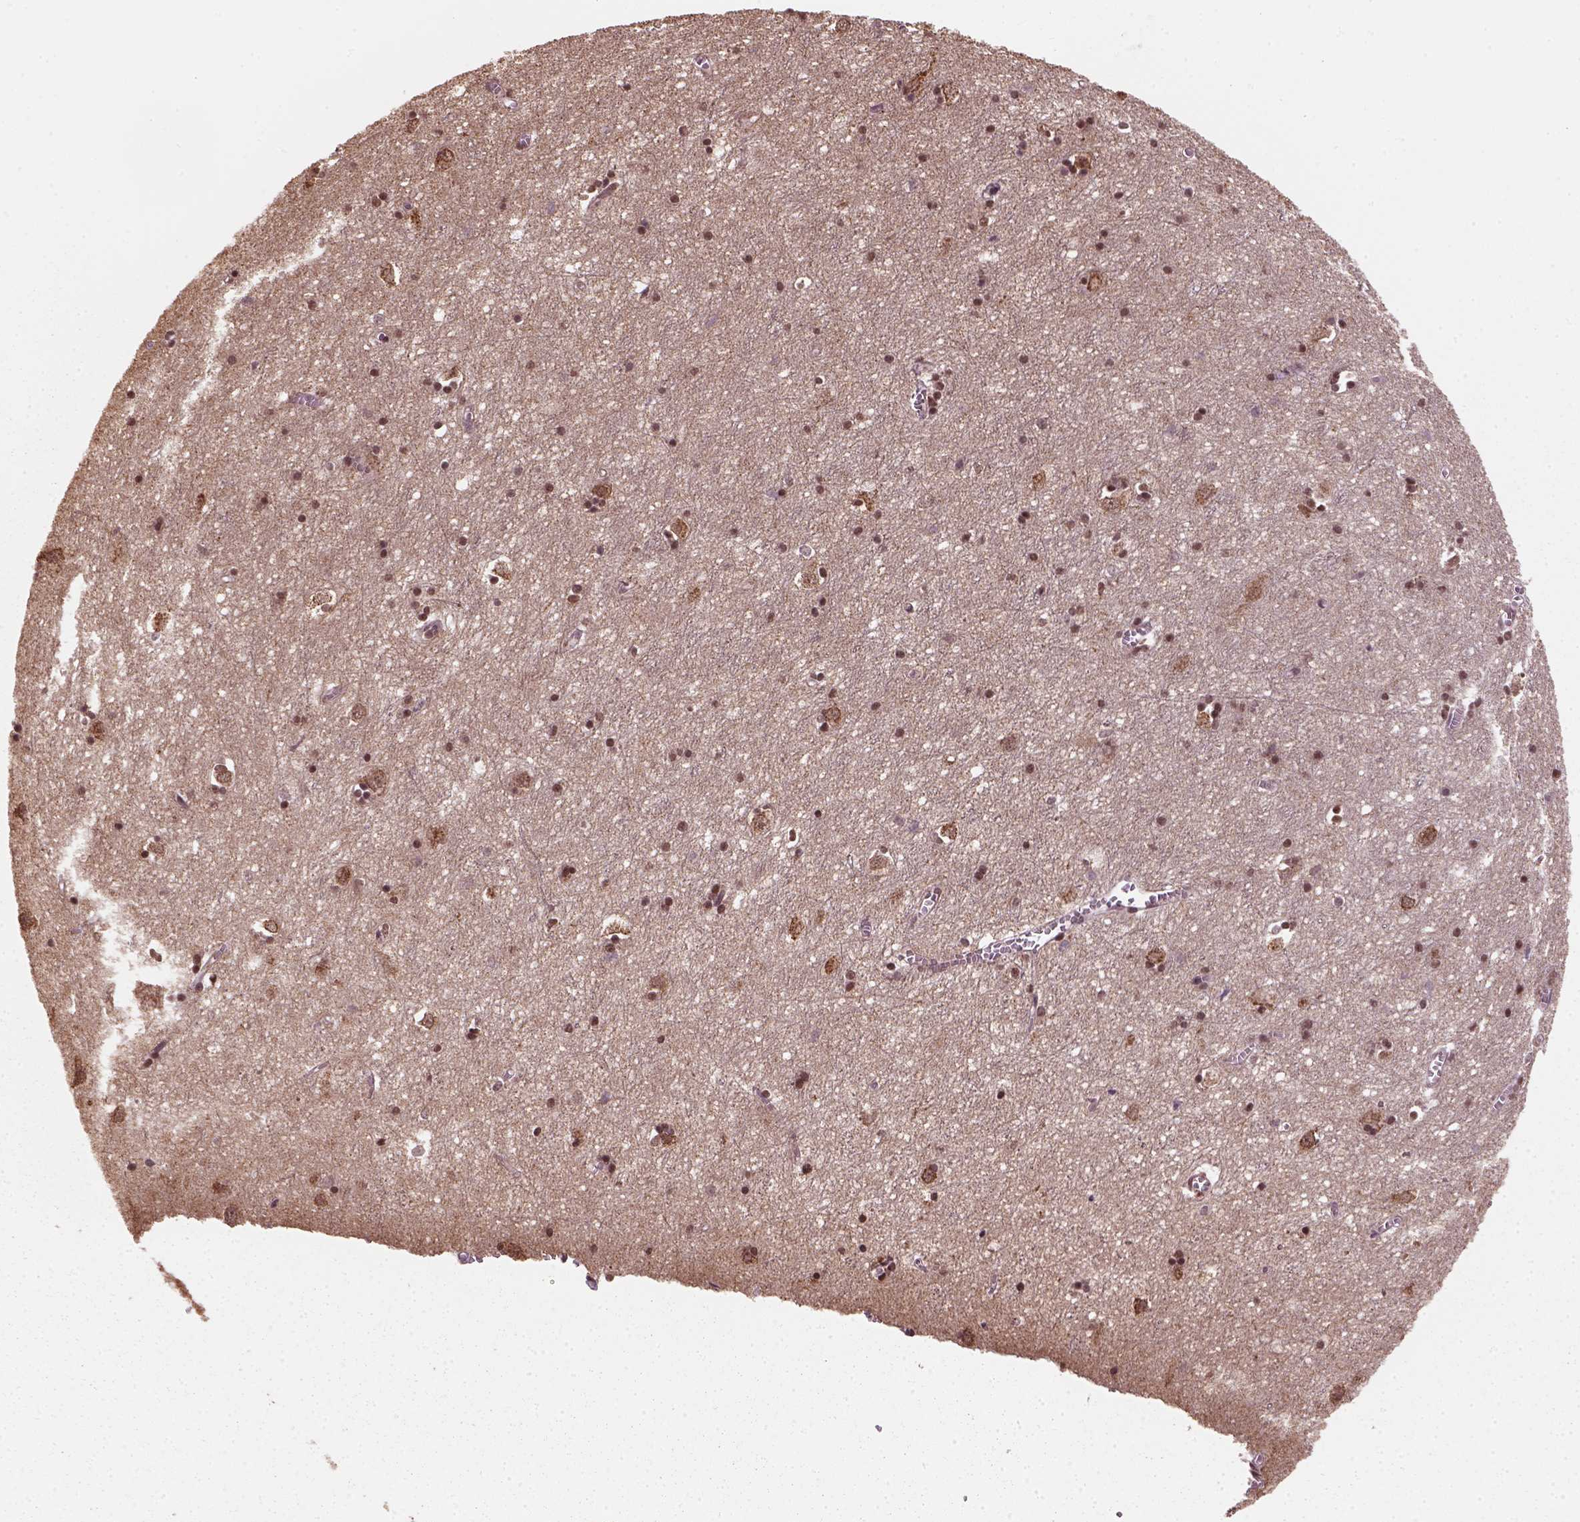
{"staining": {"intensity": "moderate", "quantity": ">75%", "location": "cytoplasmic/membranous"}, "tissue": "cerebral cortex", "cell_type": "Endothelial cells", "image_type": "normal", "snomed": [{"axis": "morphology", "description": "Normal tissue, NOS"}, {"axis": "topography", "description": "Cerebral cortex"}], "caption": "The photomicrograph demonstrates immunohistochemical staining of normal cerebral cortex. There is moderate cytoplasmic/membranous staining is present in about >75% of endothelial cells. The protein is shown in brown color, while the nuclei are stained blue.", "gene": "NUDT9", "patient": {"sex": "male", "age": 70}}